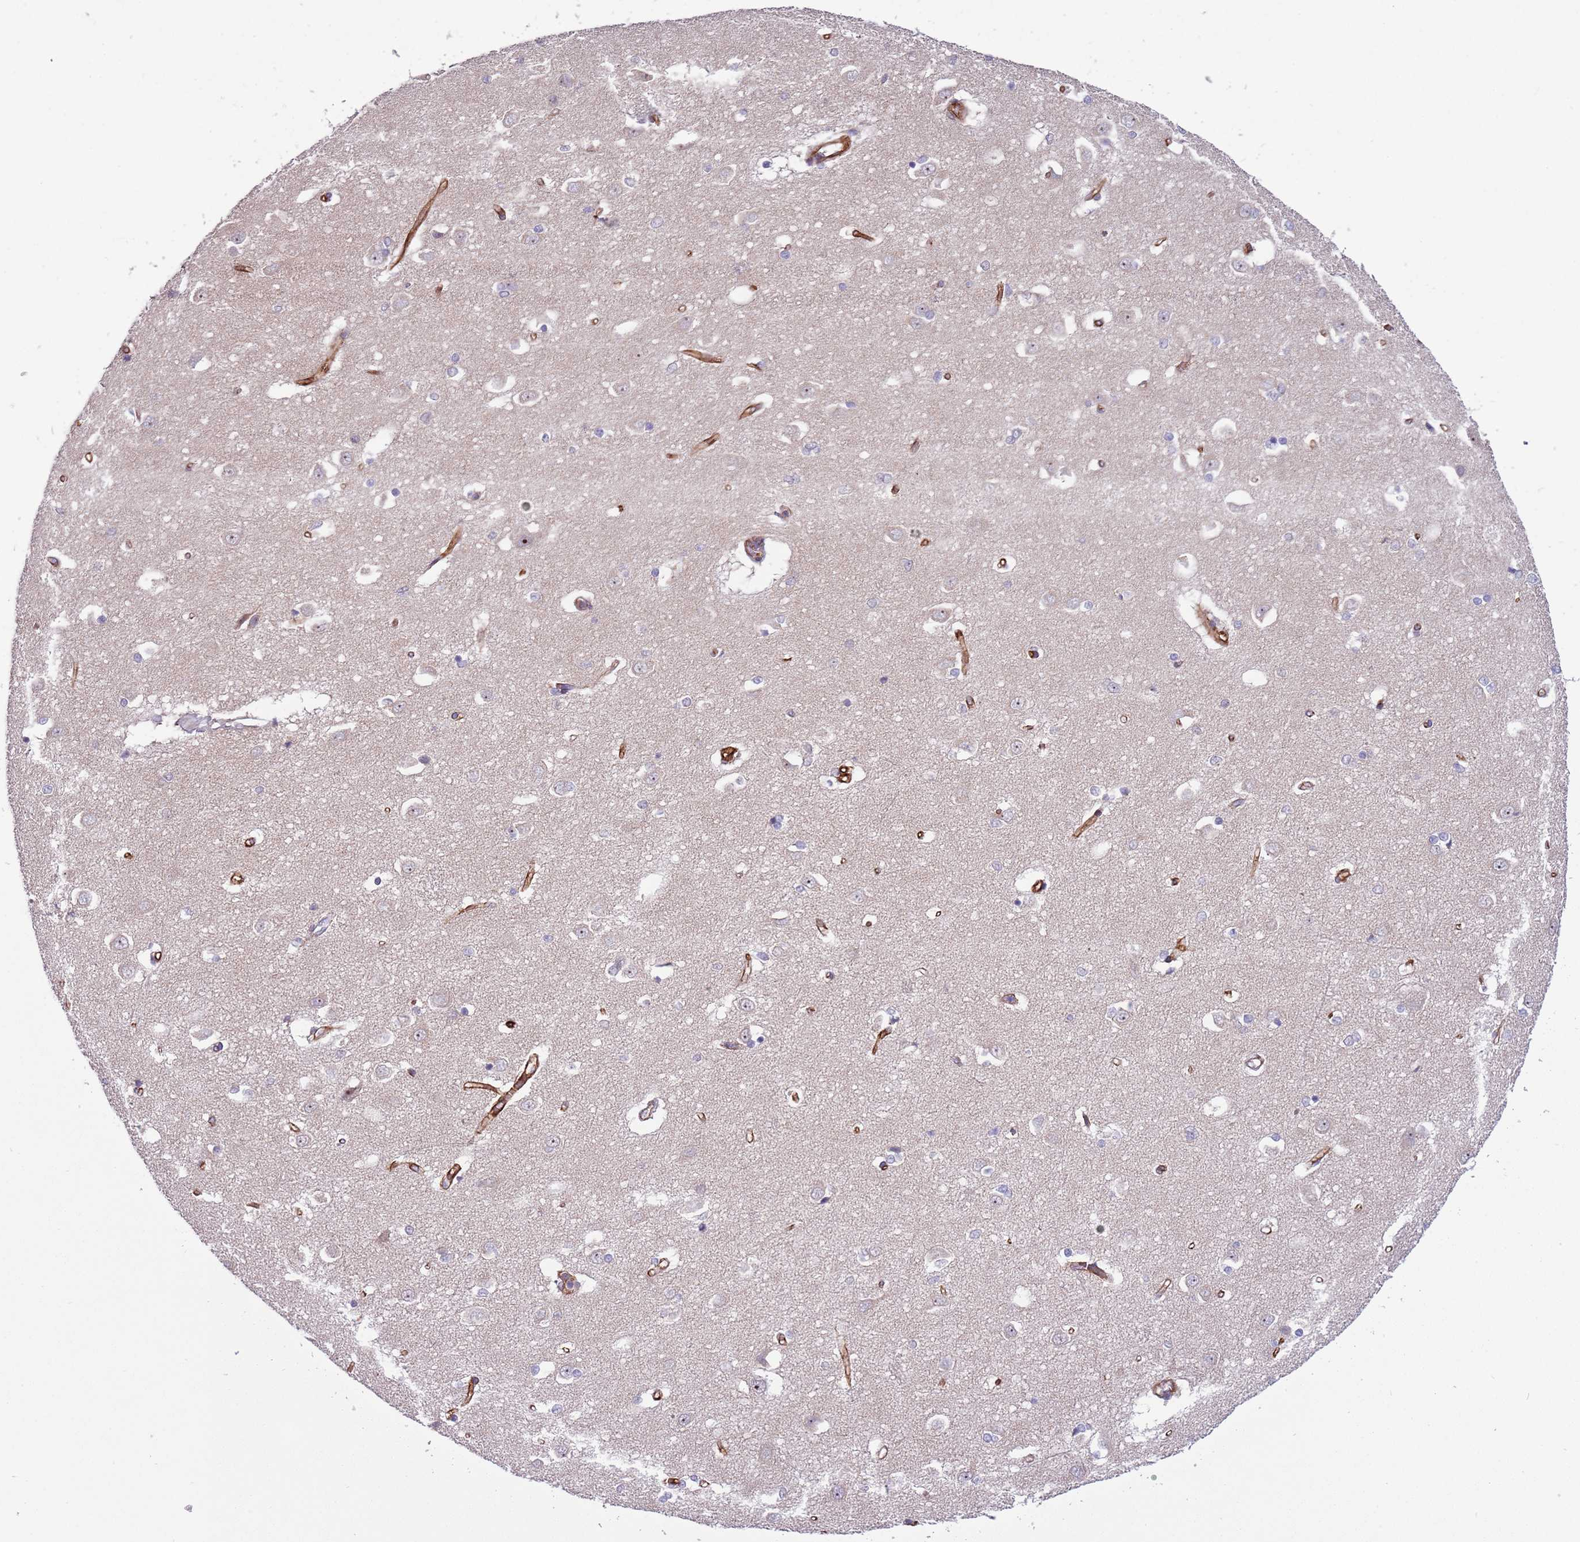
{"staining": {"intensity": "negative", "quantity": "none", "location": "none"}, "tissue": "caudate", "cell_type": "Glial cells", "image_type": "normal", "snomed": [{"axis": "morphology", "description": "Normal tissue, NOS"}, {"axis": "topography", "description": "Lateral ventricle wall"}], "caption": "A high-resolution histopathology image shows immunohistochemistry staining of unremarkable caudate, which shows no significant staining in glial cells.", "gene": "GAS2L3", "patient": {"sex": "male", "age": 37}}